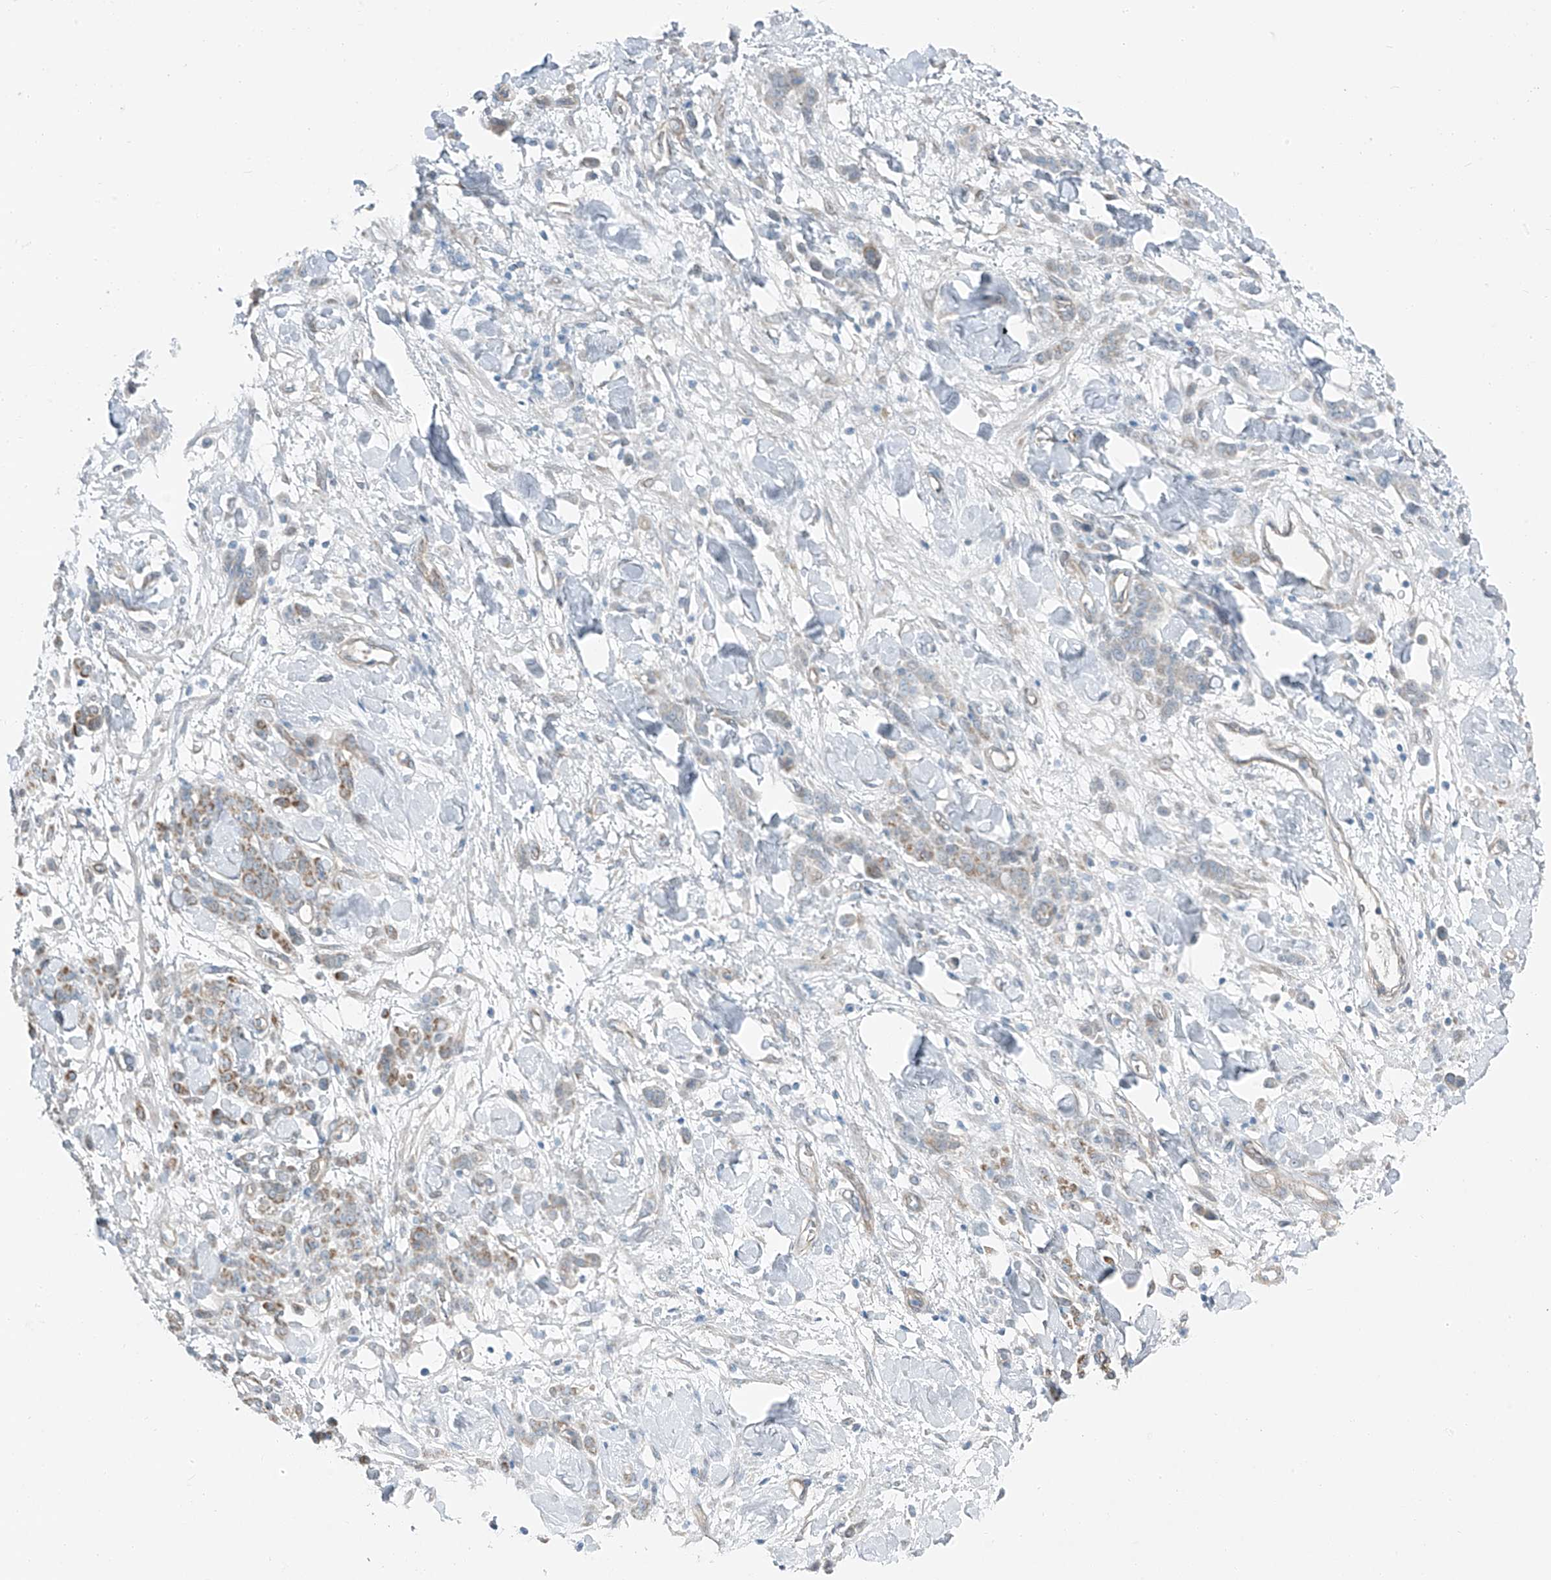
{"staining": {"intensity": "weak", "quantity": "<25%", "location": "cytoplasmic/membranous"}, "tissue": "stomach cancer", "cell_type": "Tumor cells", "image_type": "cancer", "snomed": [{"axis": "morphology", "description": "Normal tissue, NOS"}, {"axis": "morphology", "description": "Adenocarcinoma, NOS"}, {"axis": "topography", "description": "Stomach"}], "caption": "An image of stomach cancer (adenocarcinoma) stained for a protein displays no brown staining in tumor cells.", "gene": "TNS2", "patient": {"sex": "male", "age": 82}}